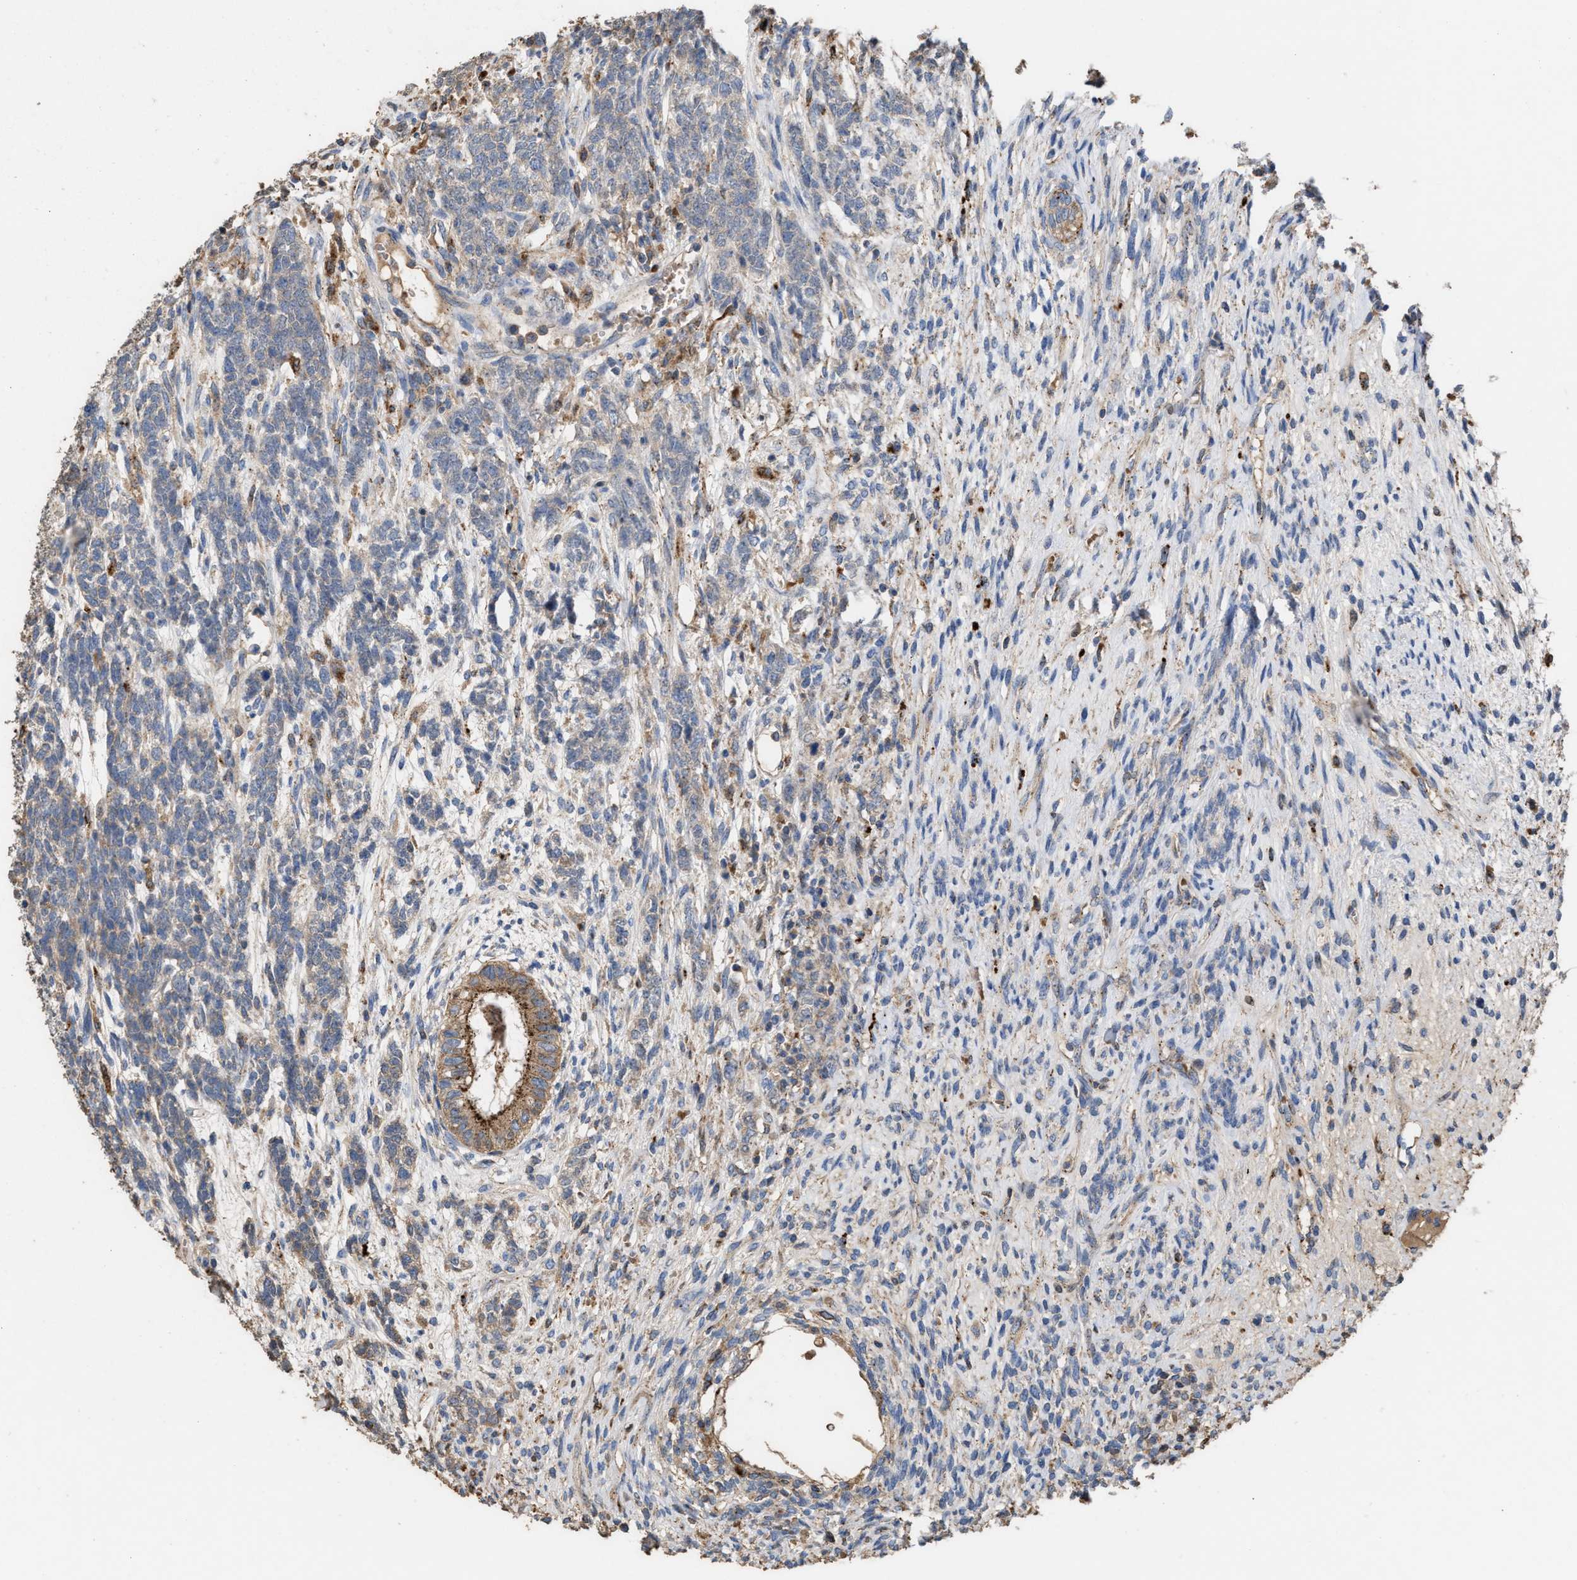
{"staining": {"intensity": "negative", "quantity": "none", "location": "none"}, "tissue": "testis cancer", "cell_type": "Tumor cells", "image_type": "cancer", "snomed": [{"axis": "morphology", "description": "Seminoma, NOS"}, {"axis": "topography", "description": "Testis"}], "caption": "Tumor cells are negative for protein expression in human testis cancer (seminoma). (DAB IHC, high magnification).", "gene": "ELMO3", "patient": {"sex": "male", "age": 28}}